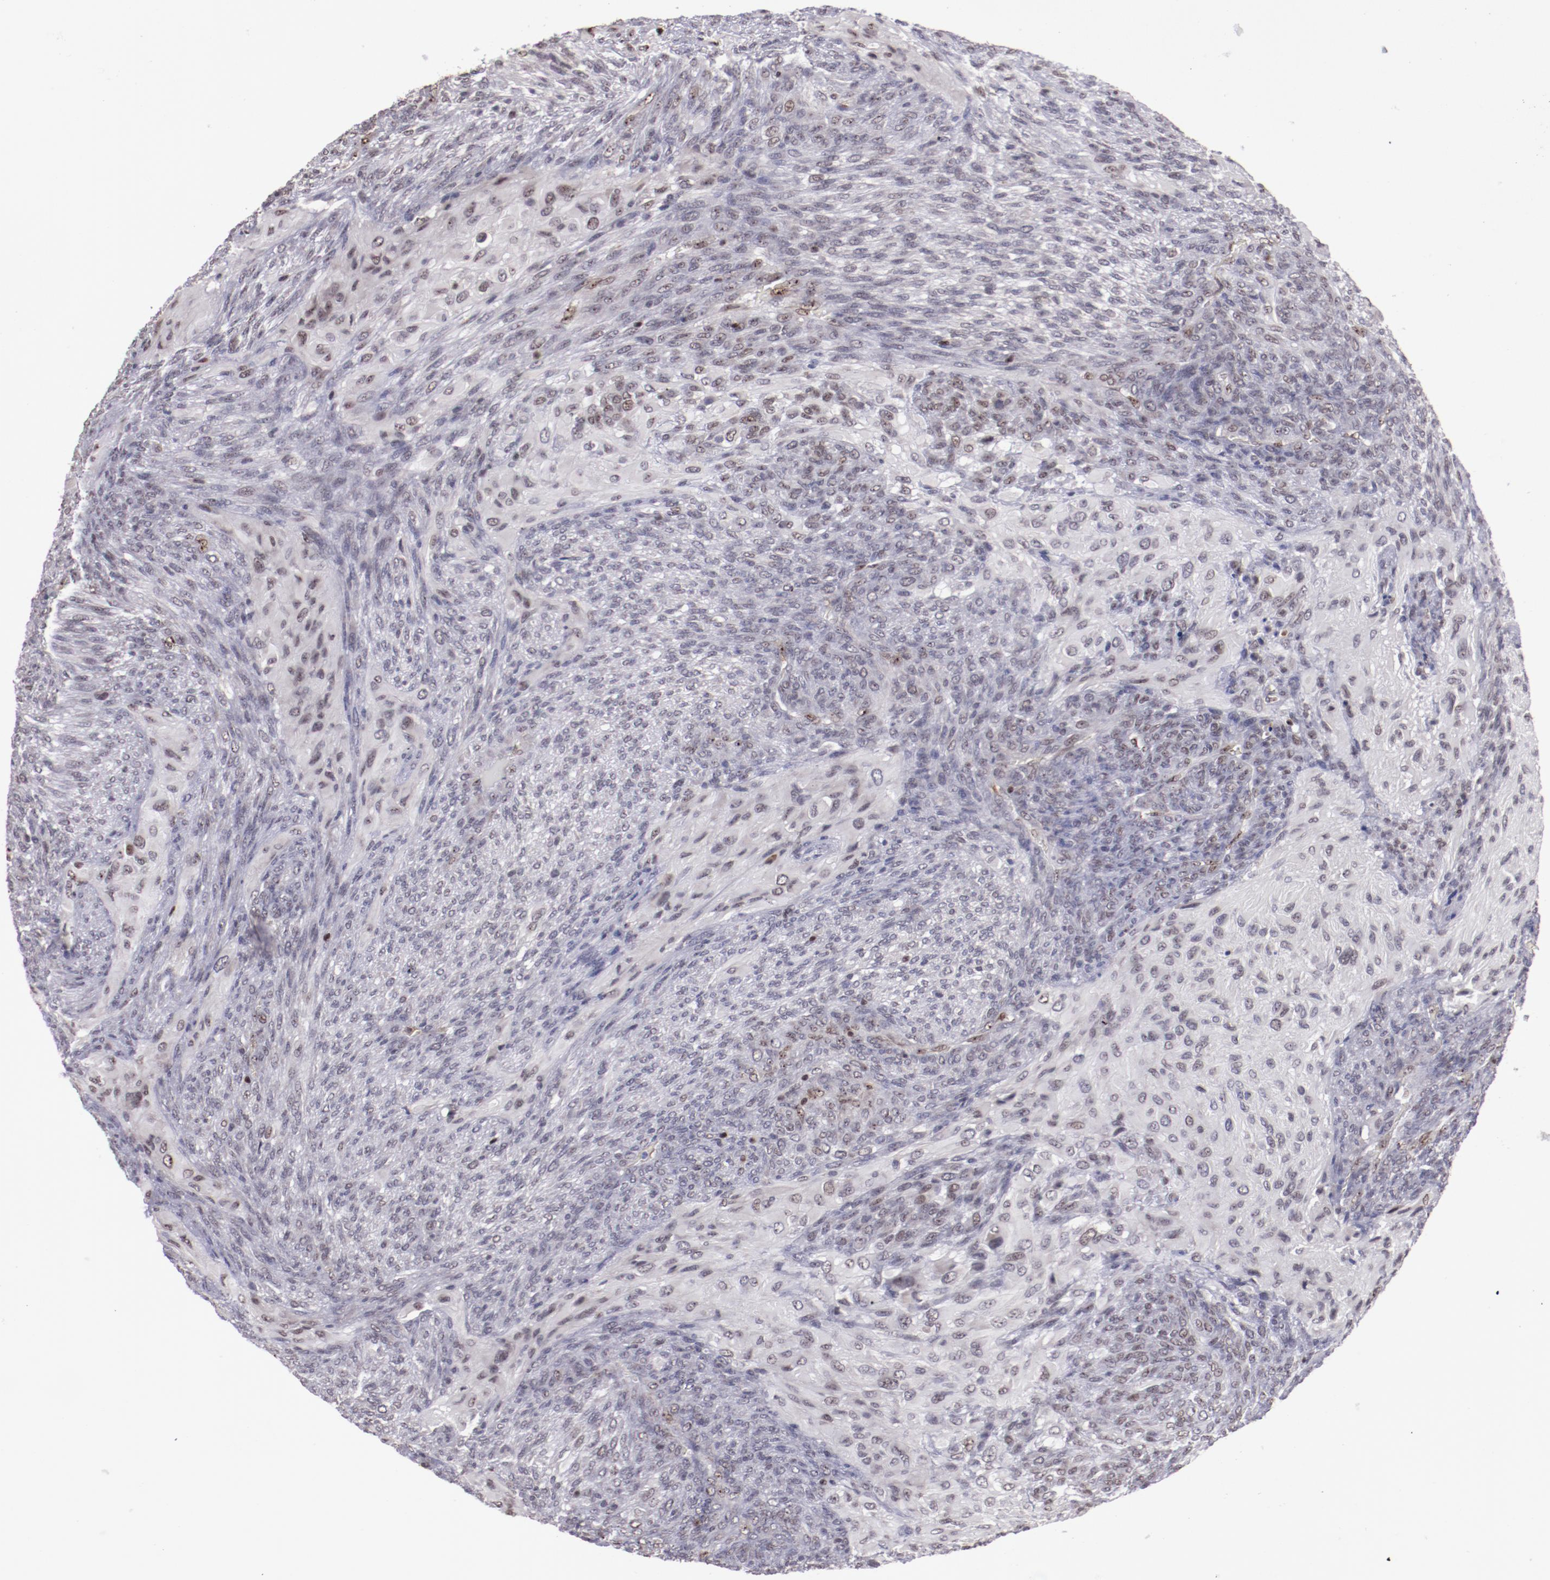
{"staining": {"intensity": "weak", "quantity": "<25%", "location": "nuclear"}, "tissue": "glioma", "cell_type": "Tumor cells", "image_type": "cancer", "snomed": [{"axis": "morphology", "description": "Glioma, malignant, High grade"}, {"axis": "topography", "description": "Cerebral cortex"}], "caption": "This is an immunohistochemistry histopathology image of human glioma. There is no positivity in tumor cells.", "gene": "DDX24", "patient": {"sex": "female", "age": 55}}